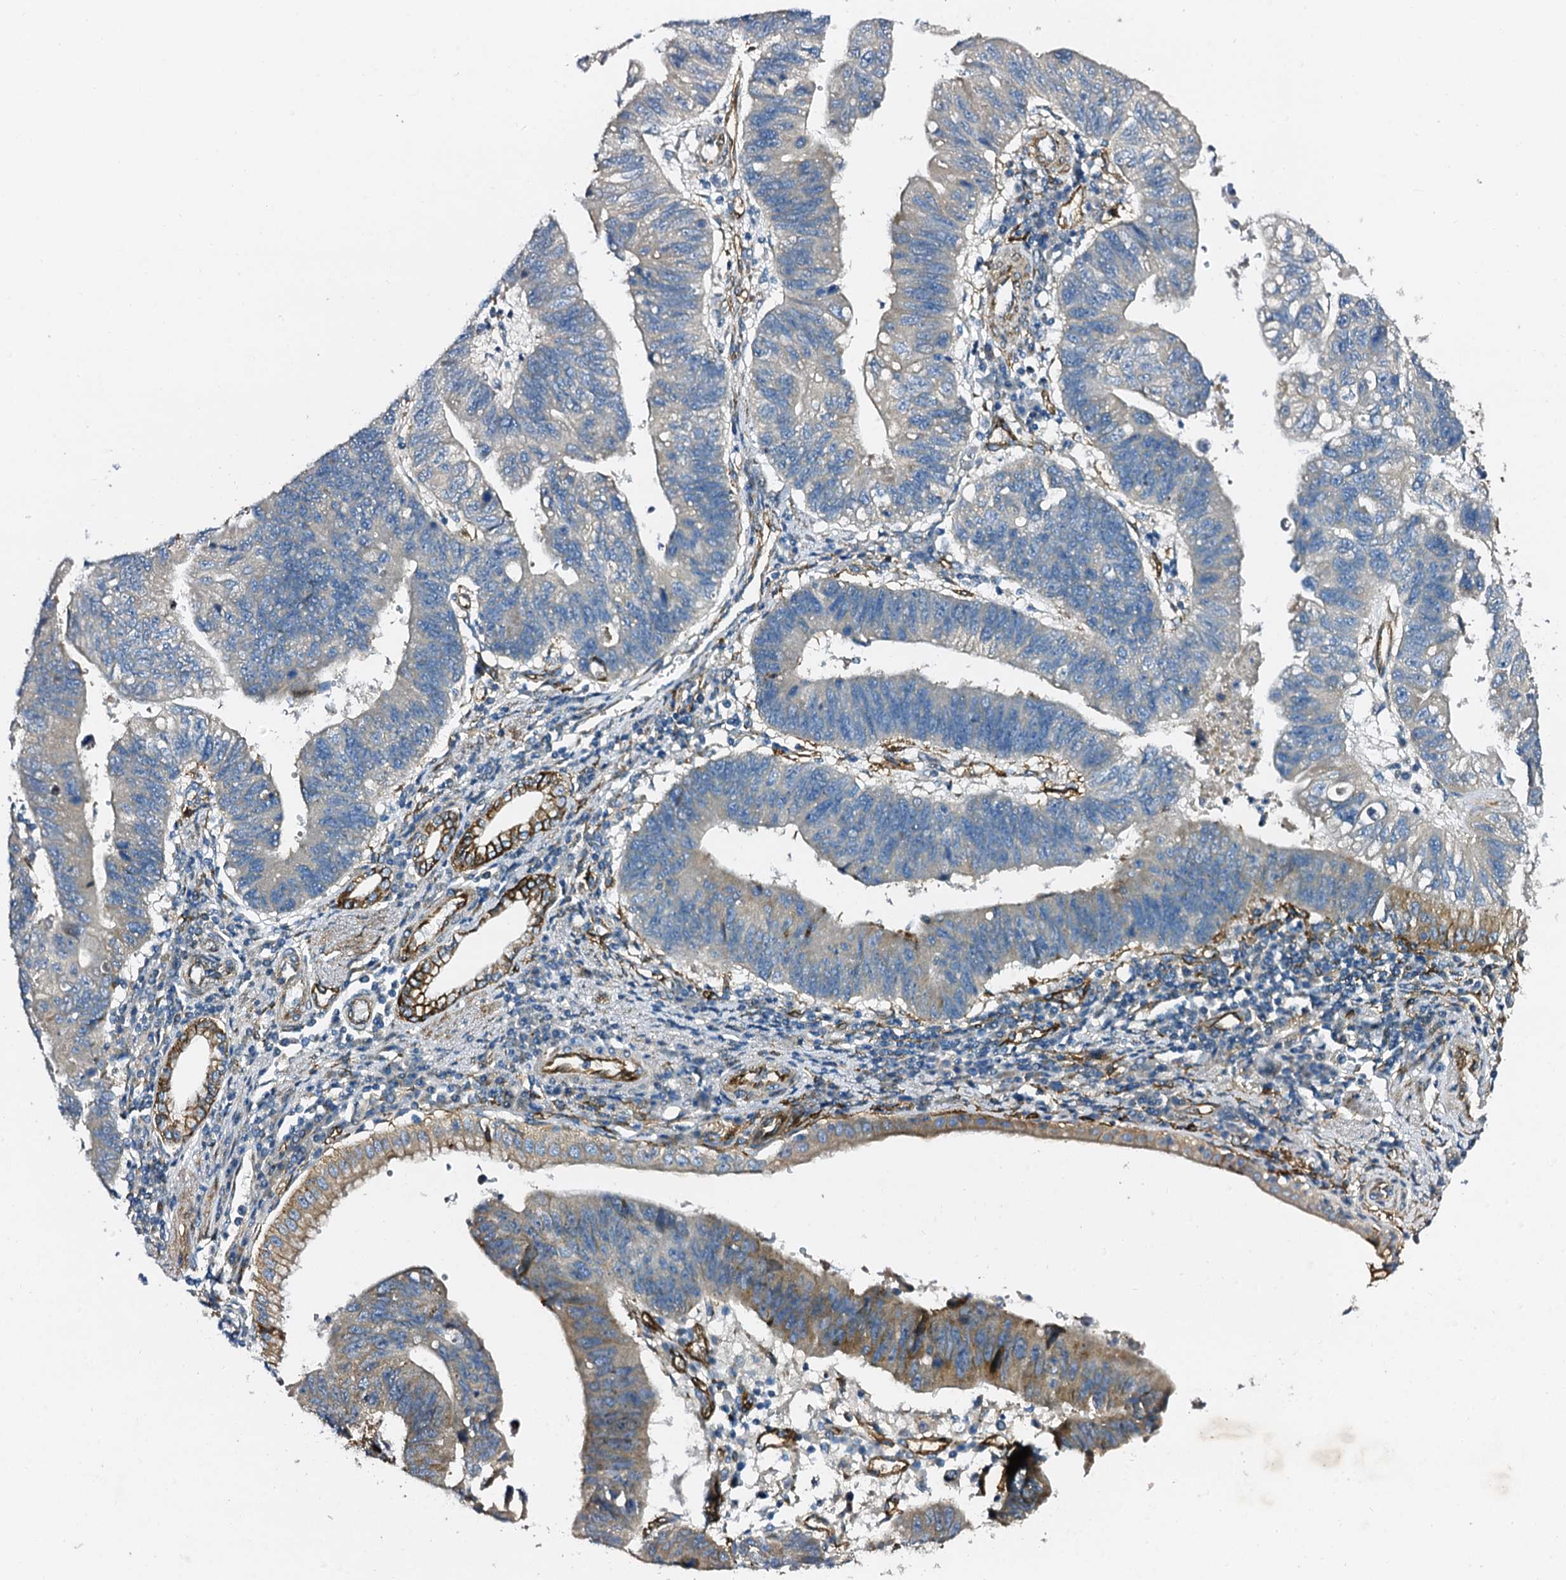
{"staining": {"intensity": "weak", "quantity": "<25%", "location": "cytoplasmic/membranous"}, "tissue": "stomach cancer", "cell_type": "Tumor cells", "image_type": "cancer", "snomed": [{"axis": "morphology", "description": "Adenocarcinoma, NOS"}, {"axis": "topography", "description": "Stomach"}], "caption": "Immunohistochemical staining of human stomach cancer (adenocarcinoma) demonstrates no significant staining in tumor cells. Brightfield microscopy of immunohistochemistry (IHC) stained with DAB (brown) and hematoxylin (blue), captured at high magnification.", "gene": "DBX1", "patient": {"sex": "male", "age": 59}}